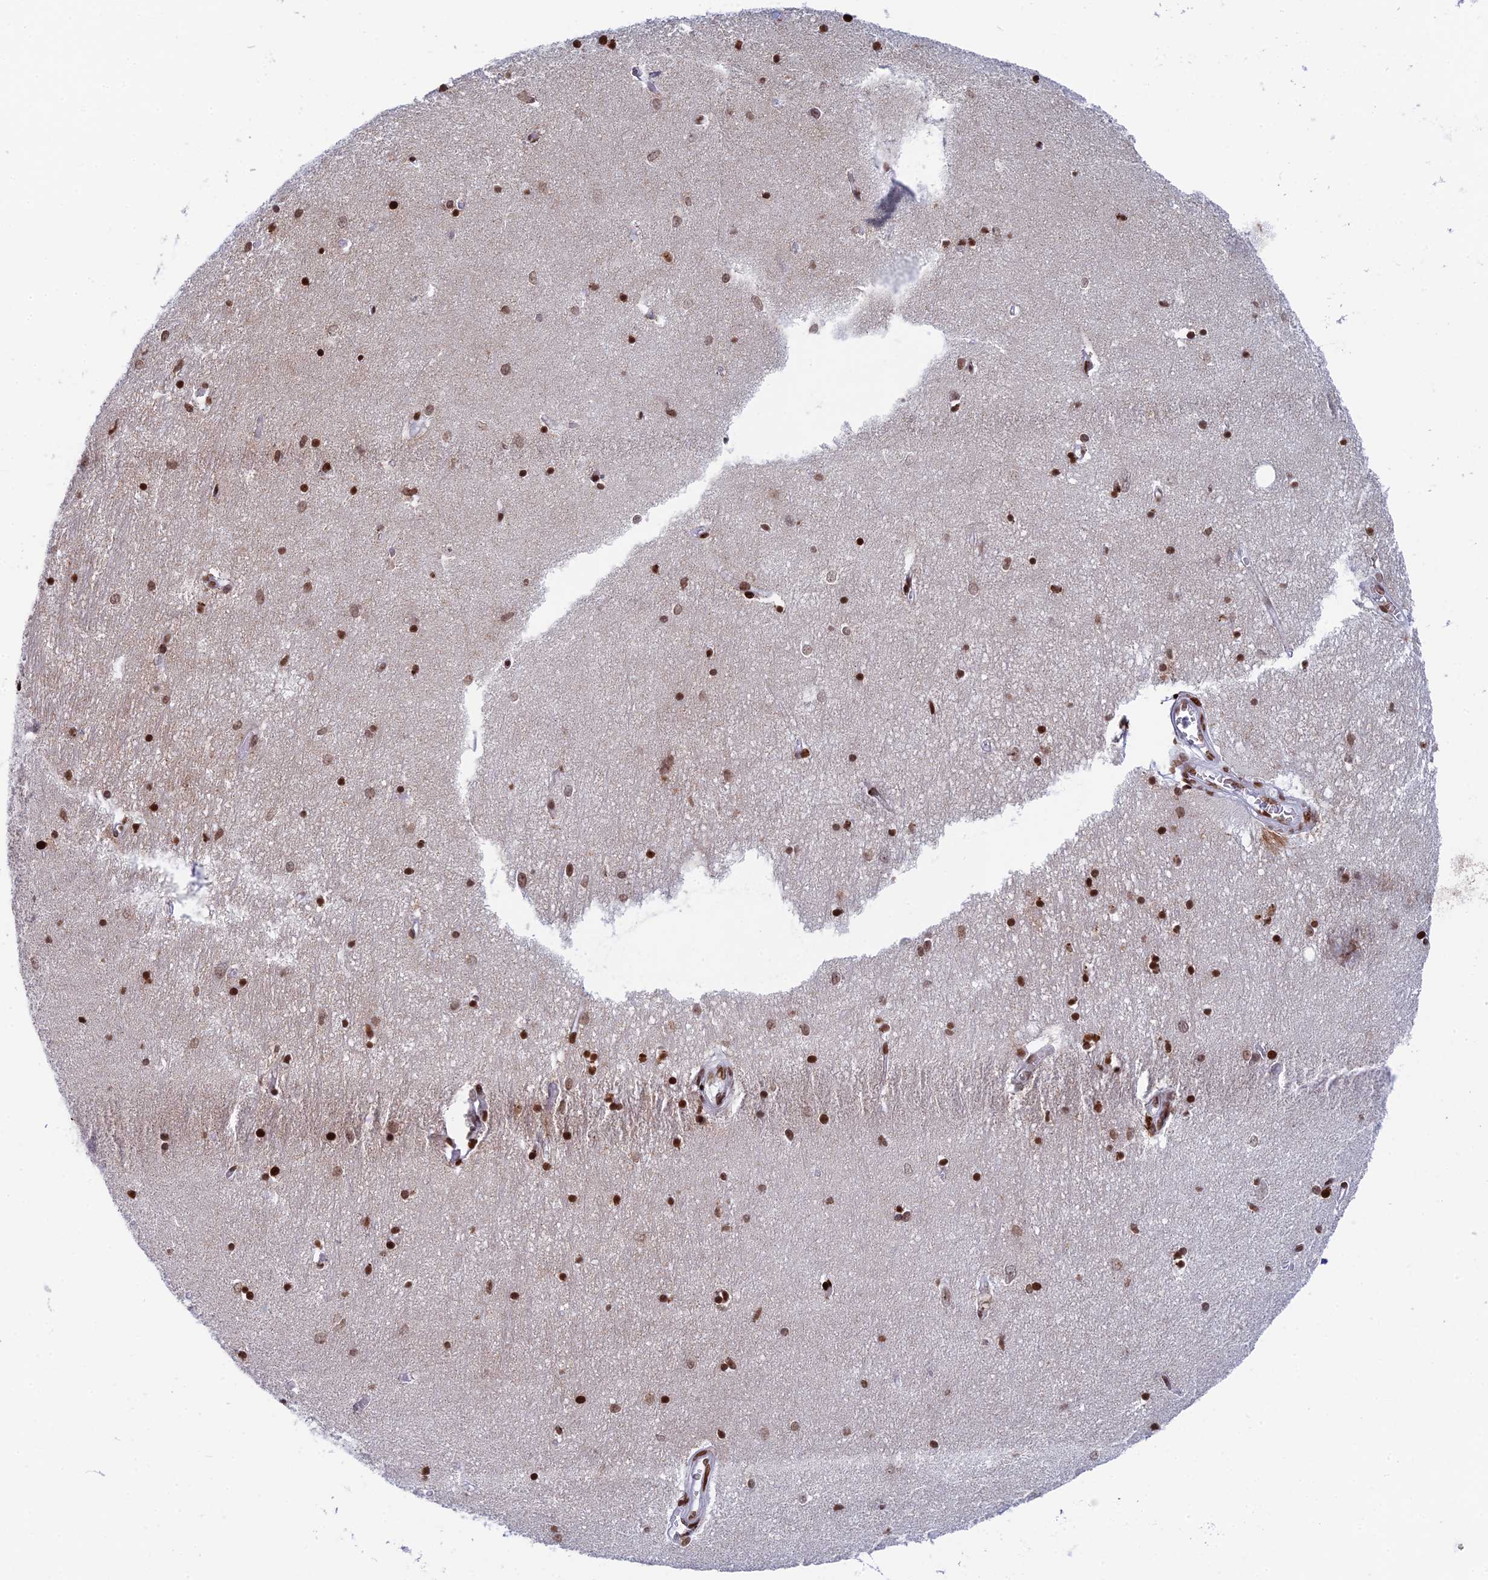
{"staining": {"intensity": "strong", "quantity": ">75%", "location": "nuclear"}, "tissue": "hippocampus", "cell_type": "Glial cells", "image_type": "normal", "snomed": [{"axis": "morphology", "description": "Normal tissue, NOS"}, {"axis": "topography", "description": "Hippocampus"}], "caption": "A micrograph of human hippocampus stained for a protein displays strong nuclear brown staining in glial cells. Using DAB (brown) and hematoxylin (blue) stains, captured at high magnification using brightfield microscopy.", "gene": "RPAP1", "patient": {"sex": "female", "age": 64}}